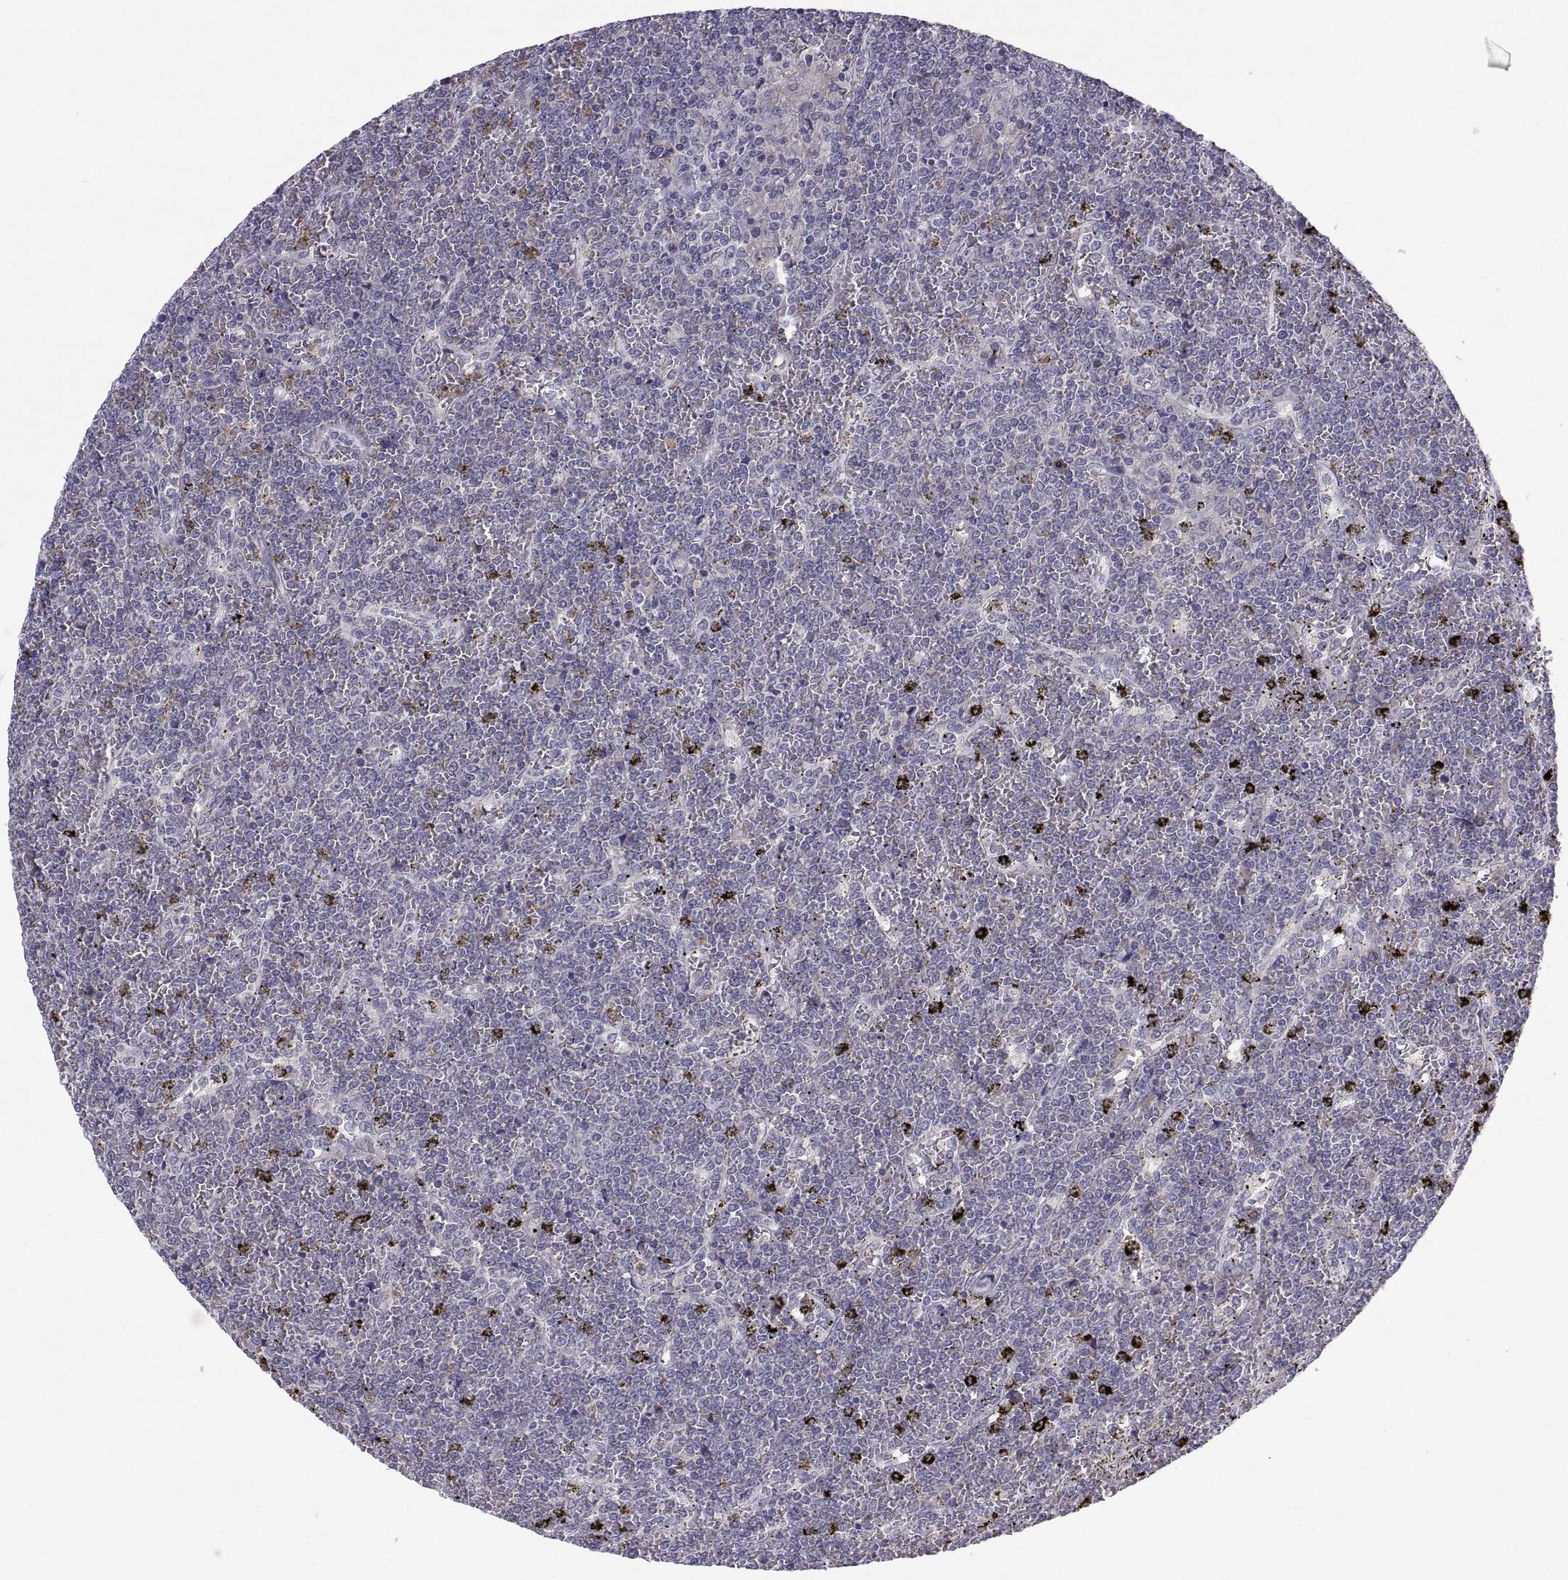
{"staining": {"intensity": "negative", "quantity": "none", "location": "none"}, "tissue": "lymphoma", "cell_type": "Tumor cells", "image_type": "cancer", "snomed": [{"axis": "morphology", "description": "Malignant lymphoma, non-Hodgkin's type, Low grade"}, {"axis": "topography", "description": "Spleen"}], "caption": "Histopathology image shows no significant protein expression in tumor cells of lymphoma.", "gene": "PKP1", "patient": {"sex": "female", "age": 19}}